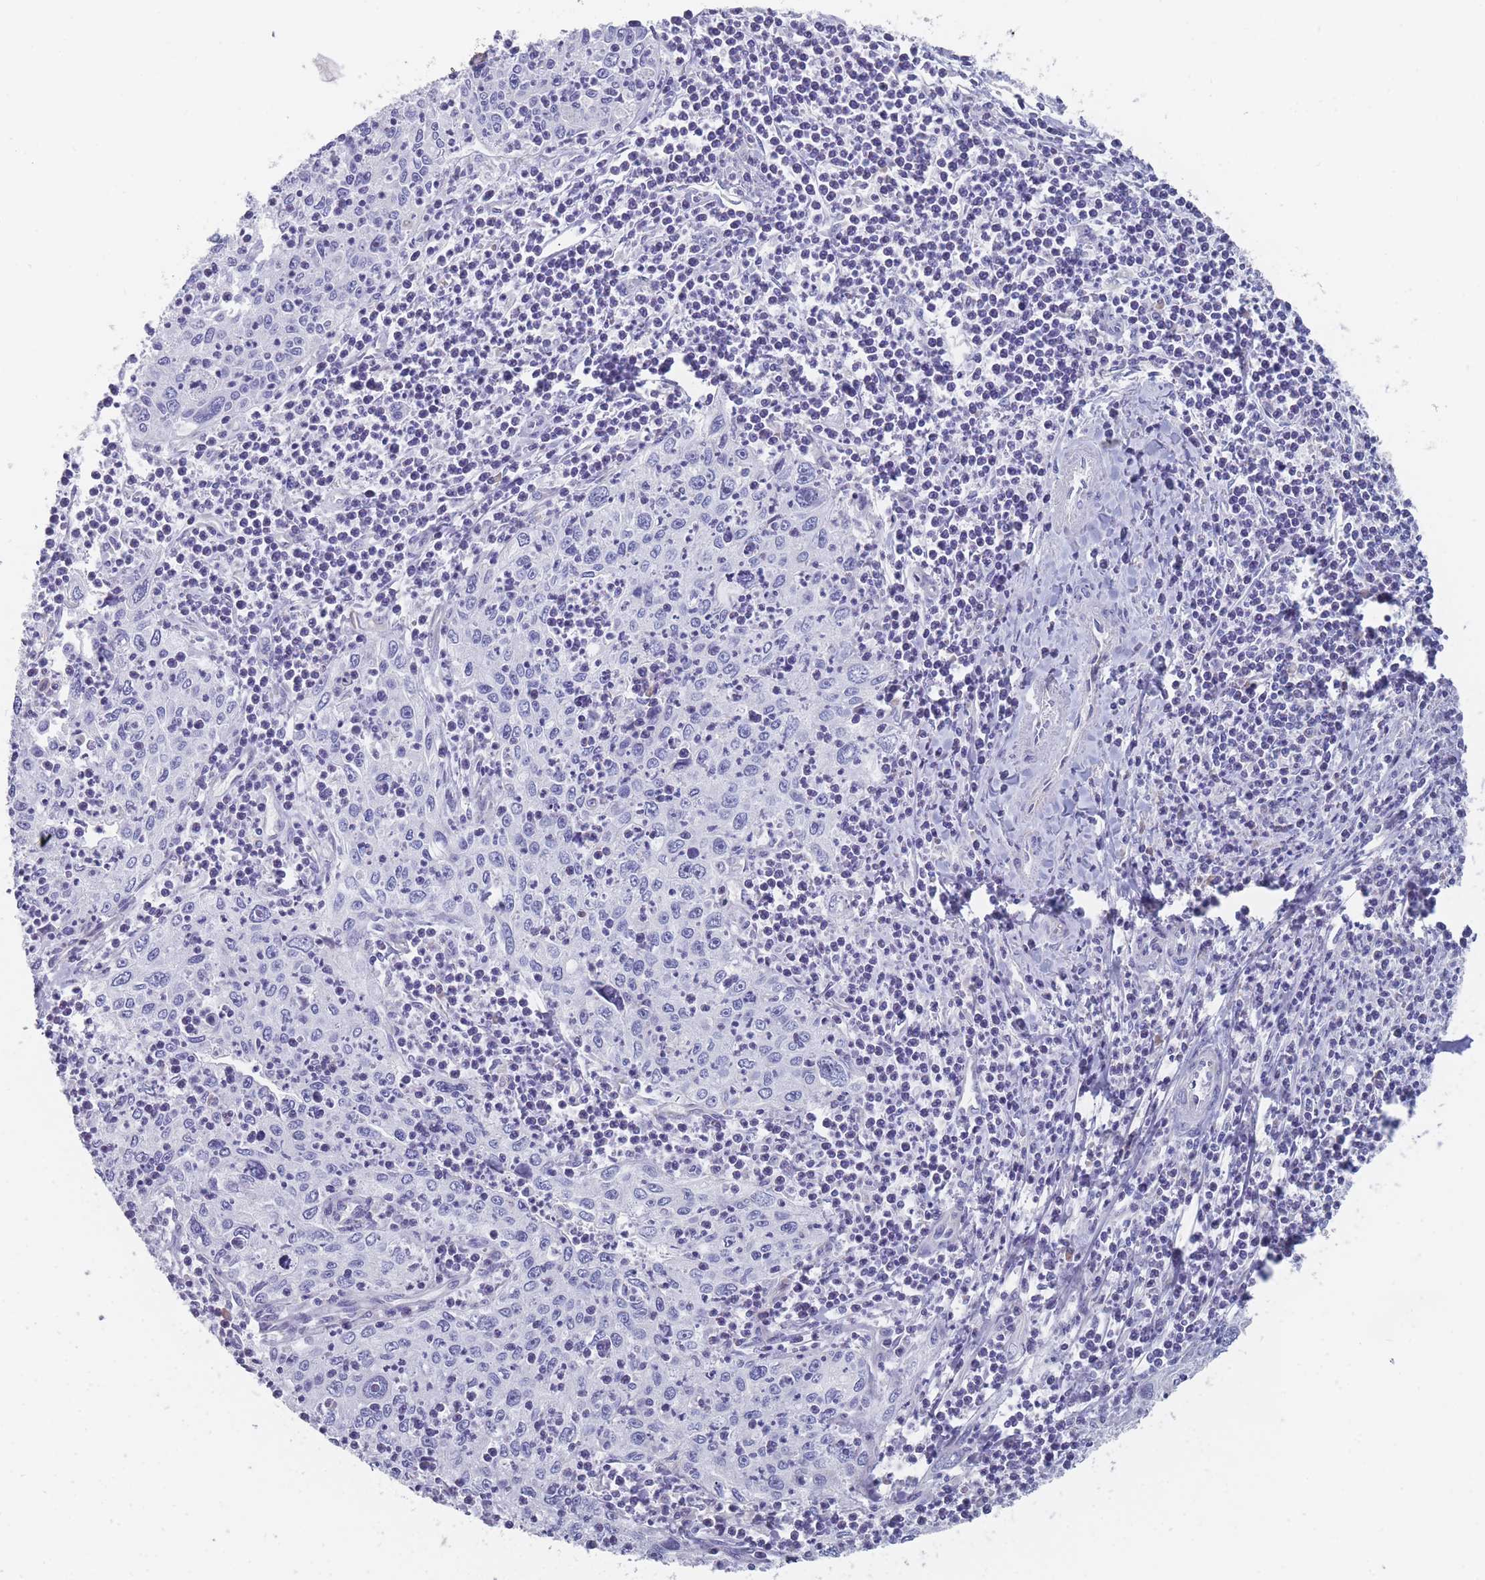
{"staining": {"intensity": "negative", "quantity": "none", "location": "none"}, "tissue": "cervical cancer", "cell_type": "Tumor cells", "image_type": "cancer", "snomed": [{"axis": "morphology", "description": "Squamous cell carcinoma, NOS"}, {"axis": "topography", "description": "Cervix"}], "caption": "Tumor cells are negative for brown protein staining in cervical cancer.", "gene": "ST8SIA5", "patient": {"sex": "female", "age": 30}}